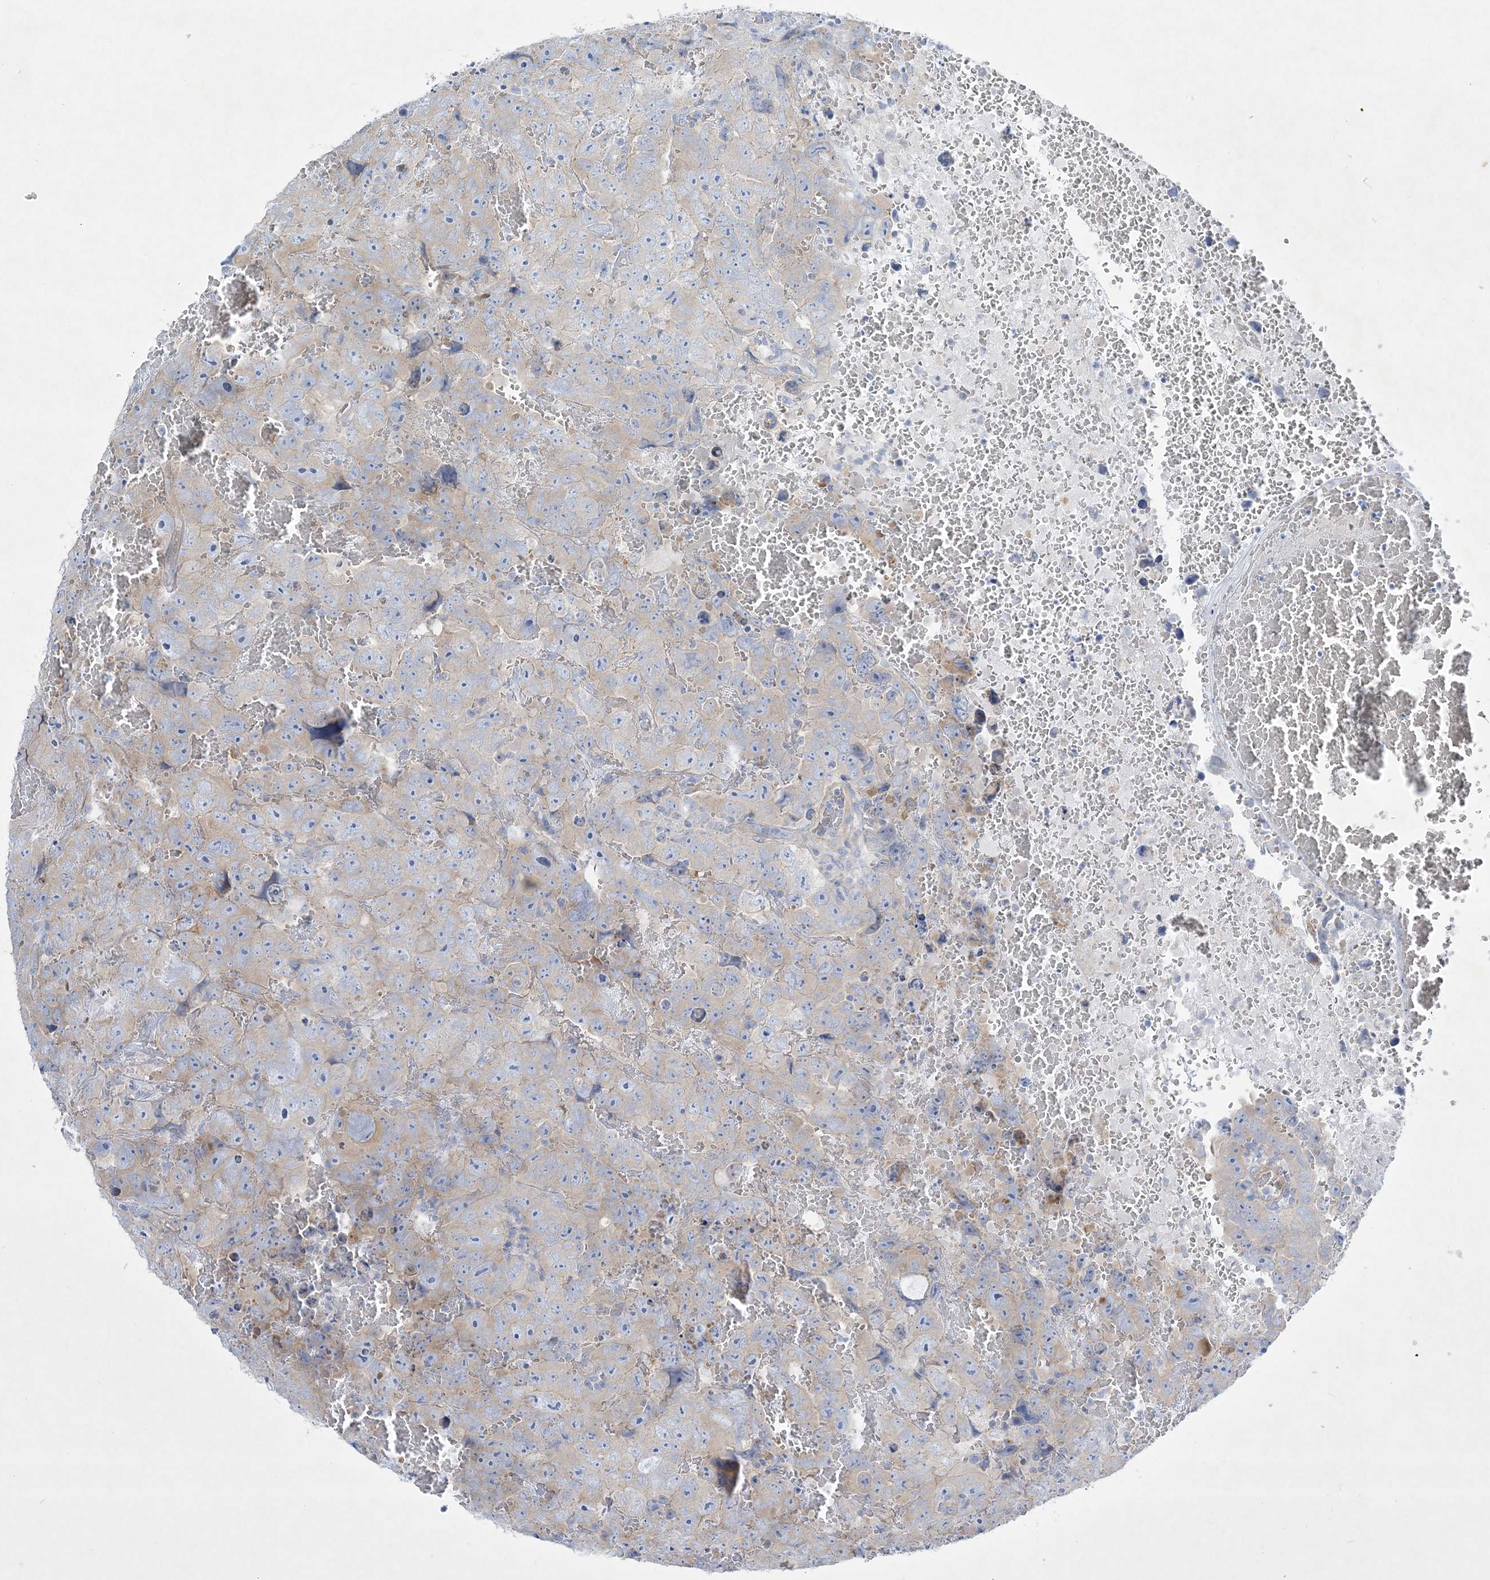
{"staining": {"intensity": "weak", "quantity": "<25%", "location": "cytoplasmic/membranous"}, "tissue": "testis cancer", "cell_type": "Tumor cells", "image_type": "cancer", "snomed": [{"axis": "morphology", "description": "Carcinoma, Embryonal, NOS"}, {"axis": "topography", "description": "Testis"}], "caption": "Immunohistochemistry (IHC) of human testis embryonal carcinoma displays no staining in tumor cells.", "gene": "FARSB", "patient": {"sex": "male", "age": 45}}